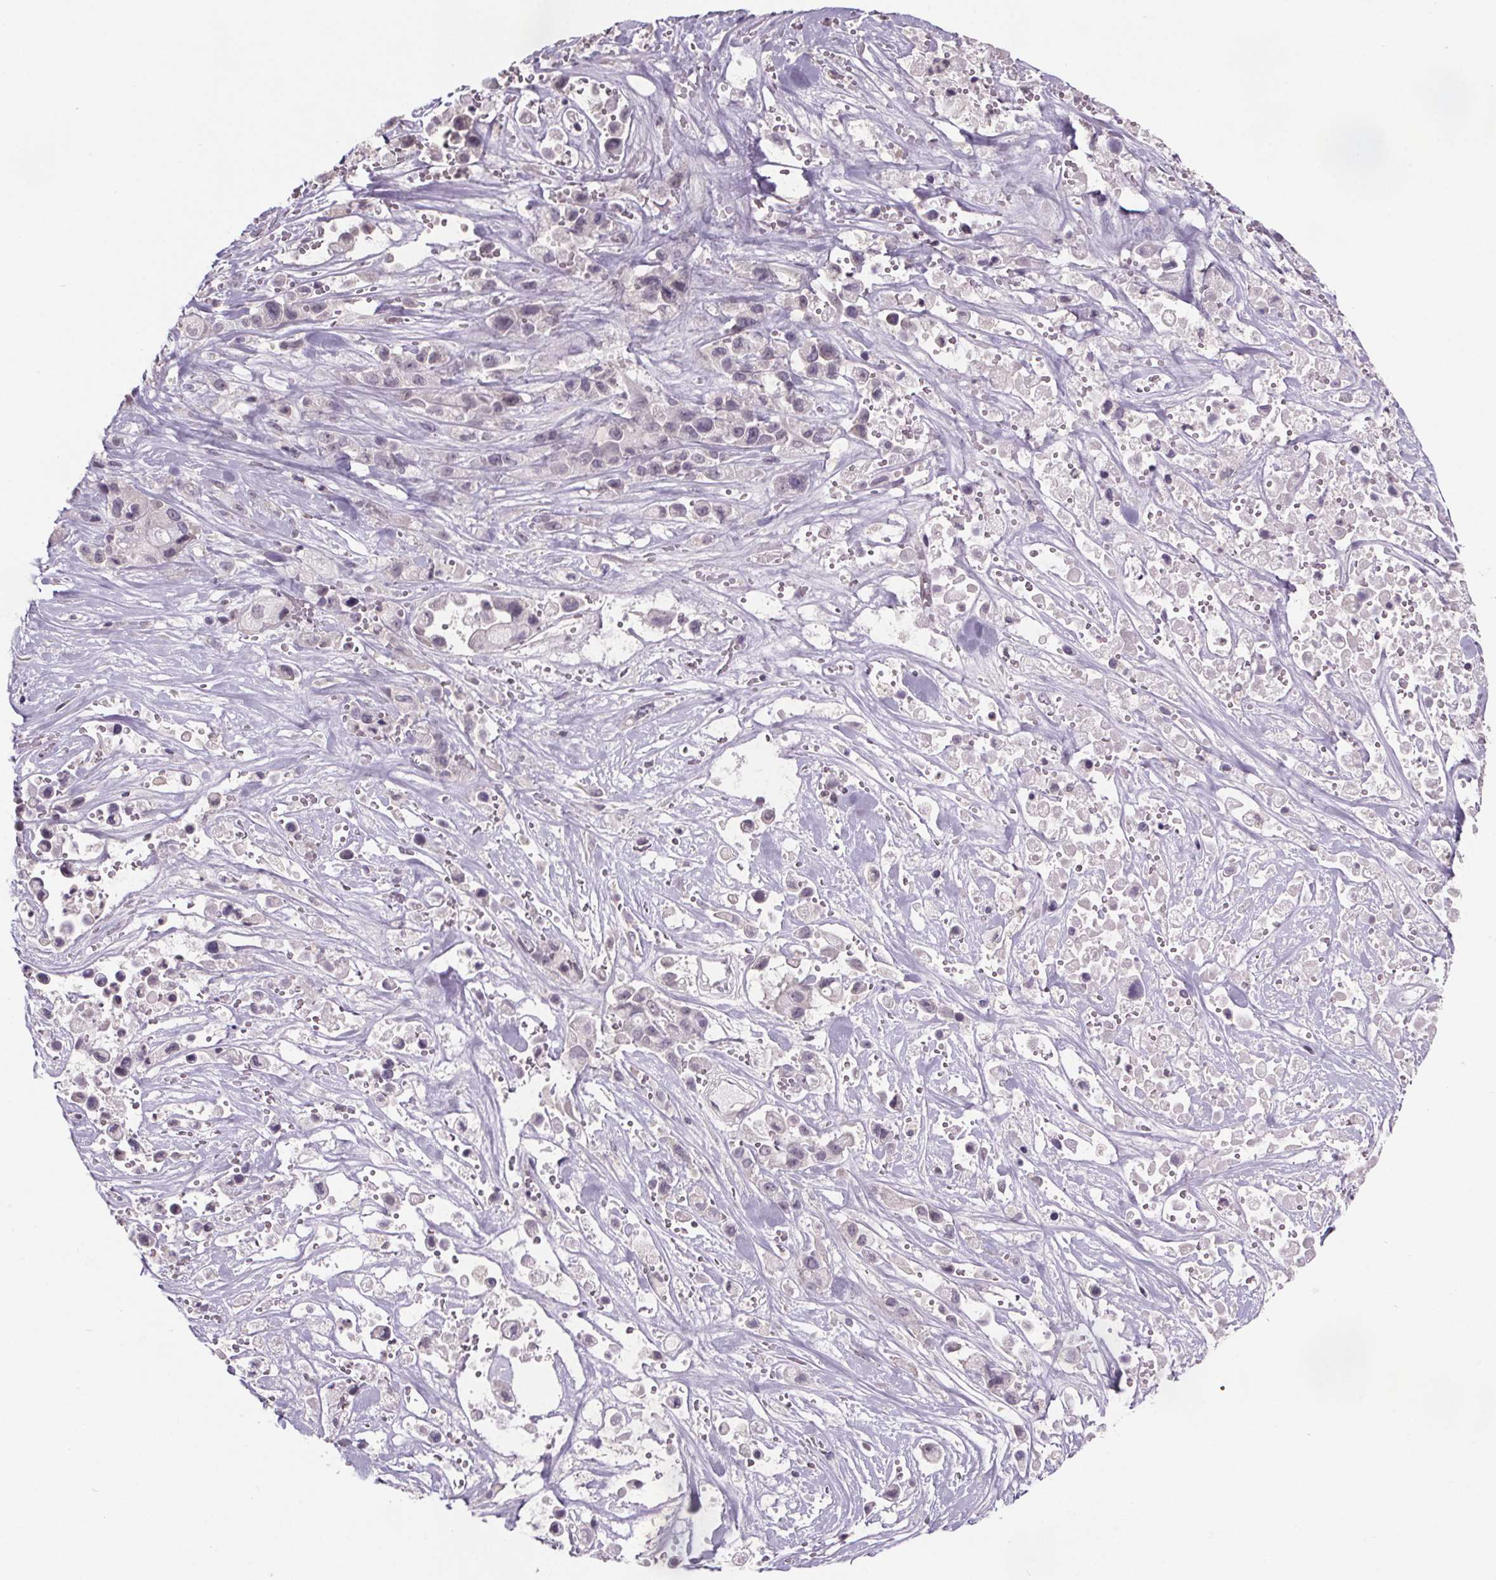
{"staining": {"intensity": "negative", "quantity": "none", "location": "none"}, "tissue": "pancreatic cancer", "cell_type": "Tumor cells", "image_type": "cancer", "snomed": [{"axis": "morphology", "description": "Adenocarcinoma, NOS"}, {"axis": "topography", "description": "Pancreas"}], "caption": "Photomicrograph shows no significant protein positivity in tumor cells of pancreatic cancer (adenocarcinoma).", "gene": "NKX6-1", "patient": {"sex": "male", "age": 44}}